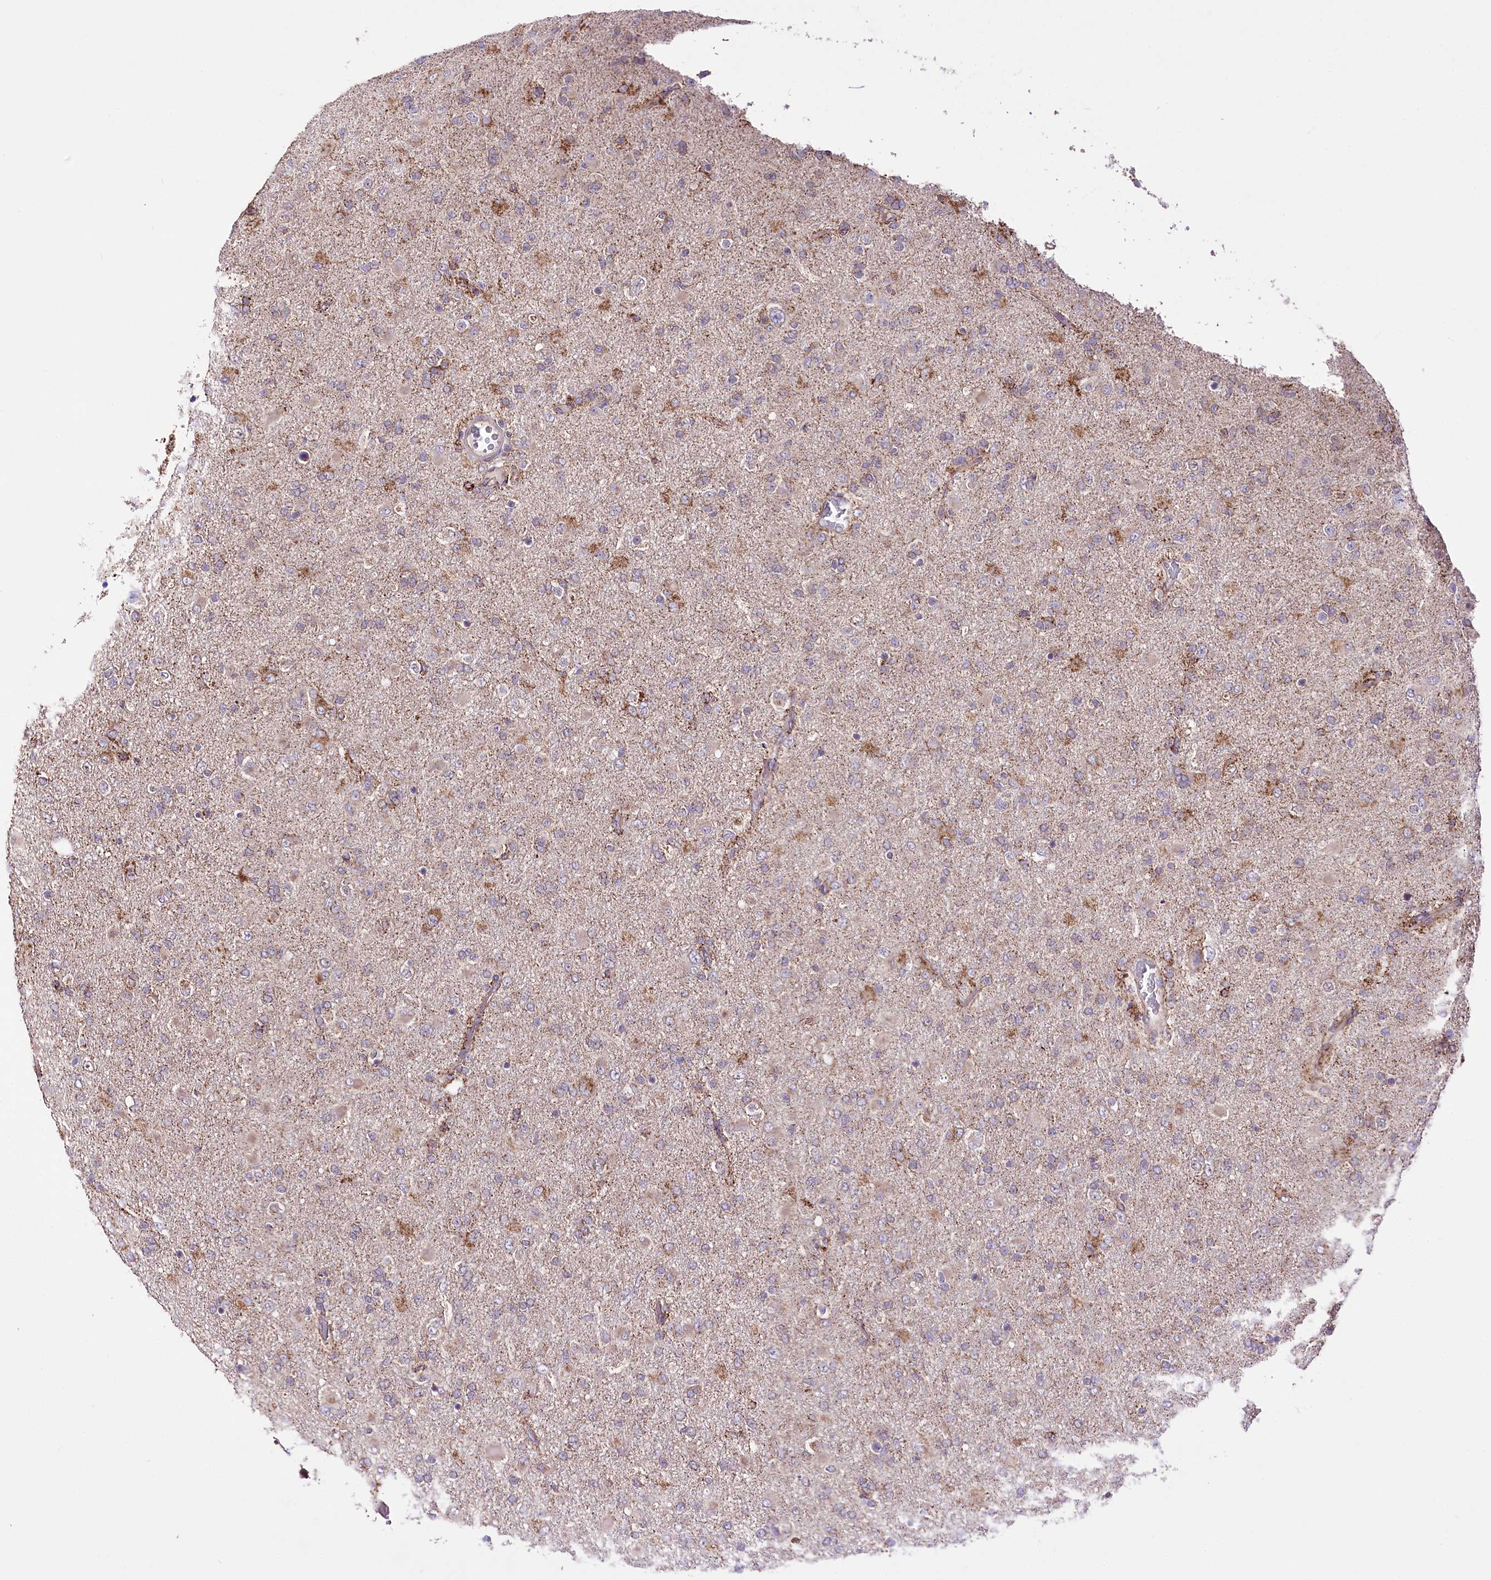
{"staining": {"intensity": "moderate", "quantity": "<25%", "location": "cytoplasmic/membranous"}, "tissue": "glioma", "cell_type": "Tumor cells", "image_type": "cancer", "snomed": [{"axis": "morphology", "description": "Glioma, malignant, Low grade"}, {"axis": "topography", "description": "Brain"}], "caption": "Immunohistochemistry (DAB) staining of human glioma demonstrates moderate cytoplasmic/membranous protein positivity in approximately <25% of tumor cells.", "gene": "ATE1", "patient": {"sex": "male", "age": 65}}